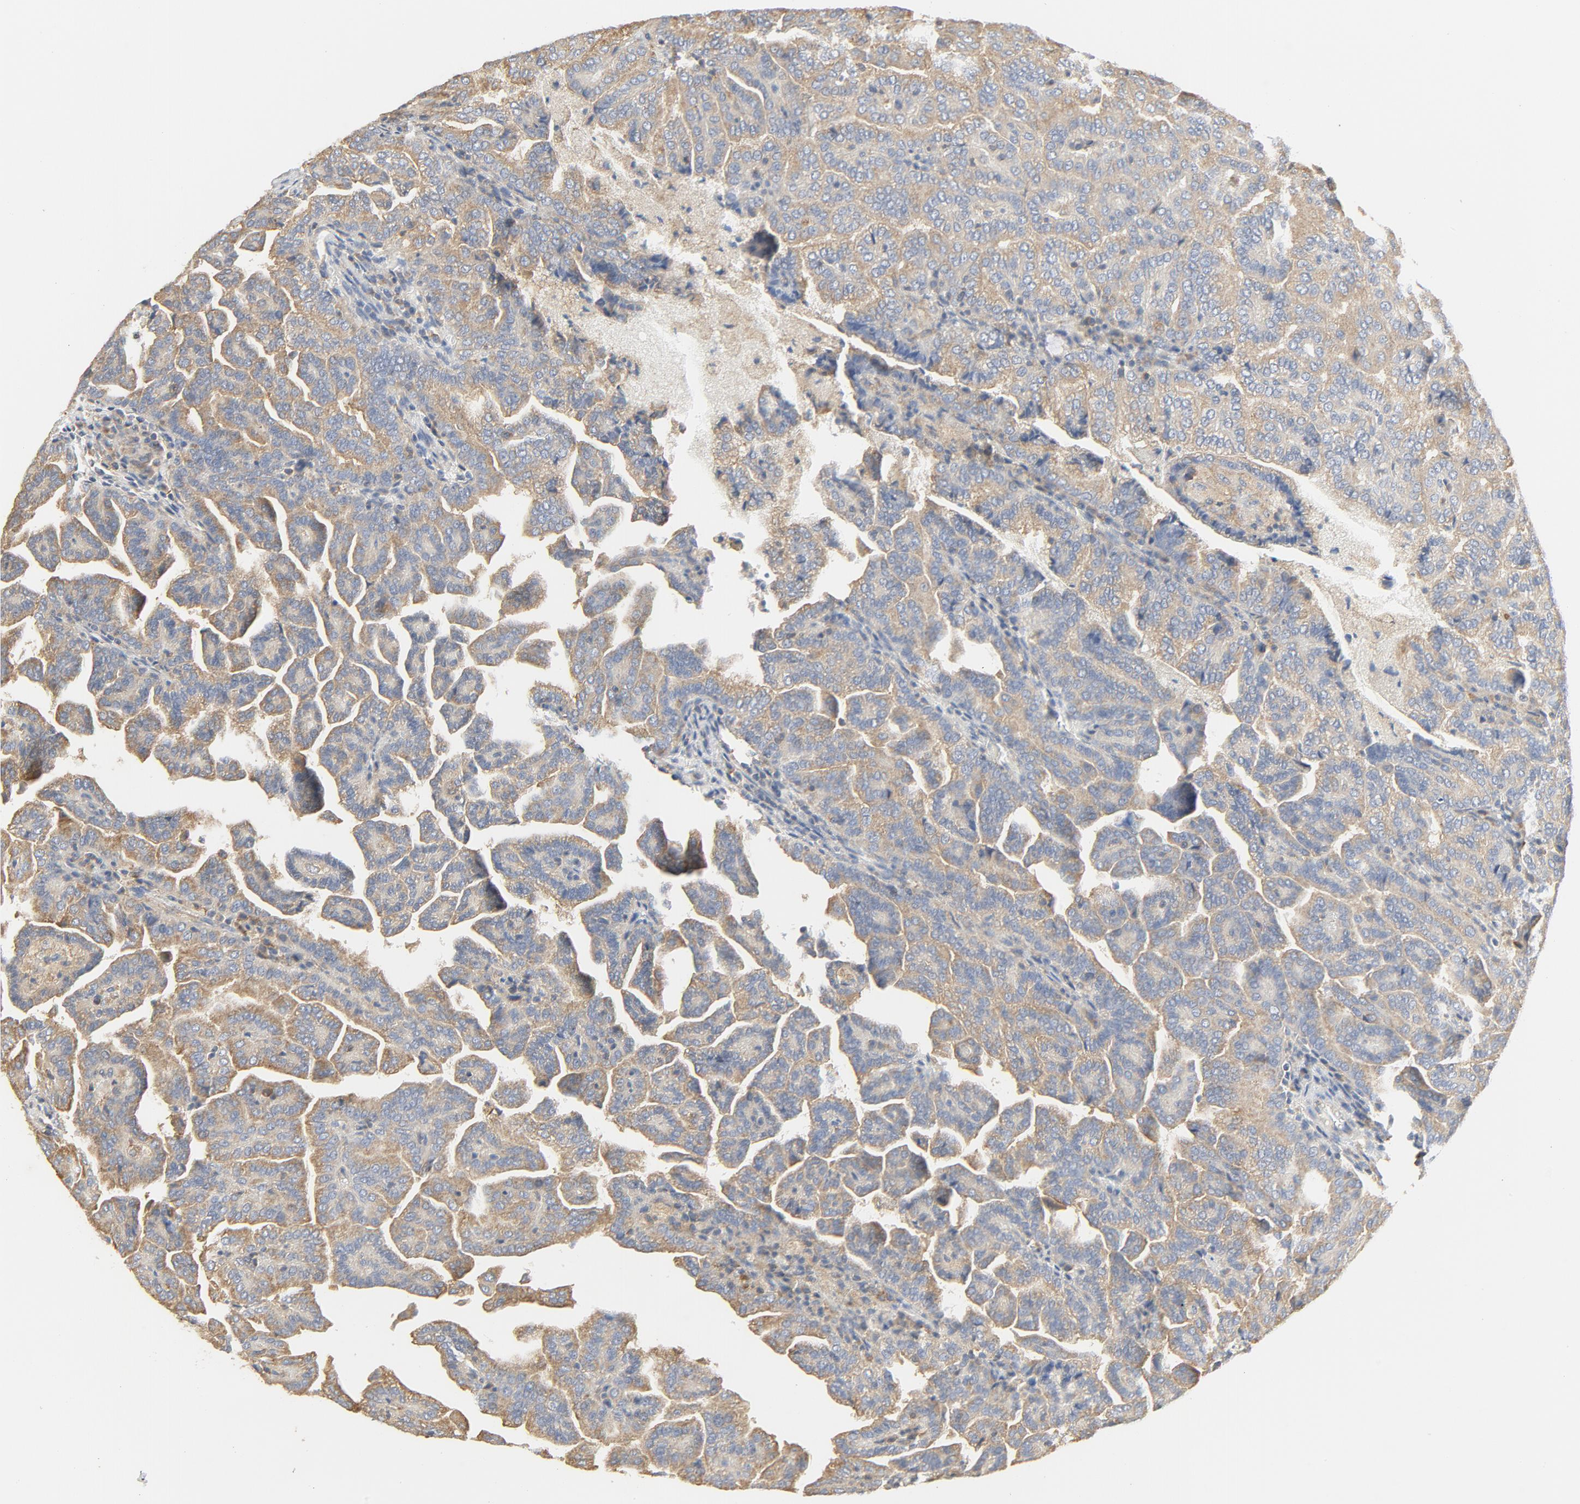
{"staining": {"intensity": "moderate", "quantity": ">75%", "location": "cytoplasmic/membranous"}, "tissue": "renal cancer", "cell_type": "Tumor cells", "image_type": "cancer", "snomed": [{"axis": "morphology", "description": "Adenocarcinoma, NOS"}, {"axis": "topography", "description": "Kidney"}], "caption": "IHC micrograph of human renal adenocarcinoma stained for a protein (brown), which shows medium levels of moderate cytoplasmic/membranous staining in about >75% of tumor cells.", "gene": "RPS6", "patient": {"sex": "male", "age": 61}}